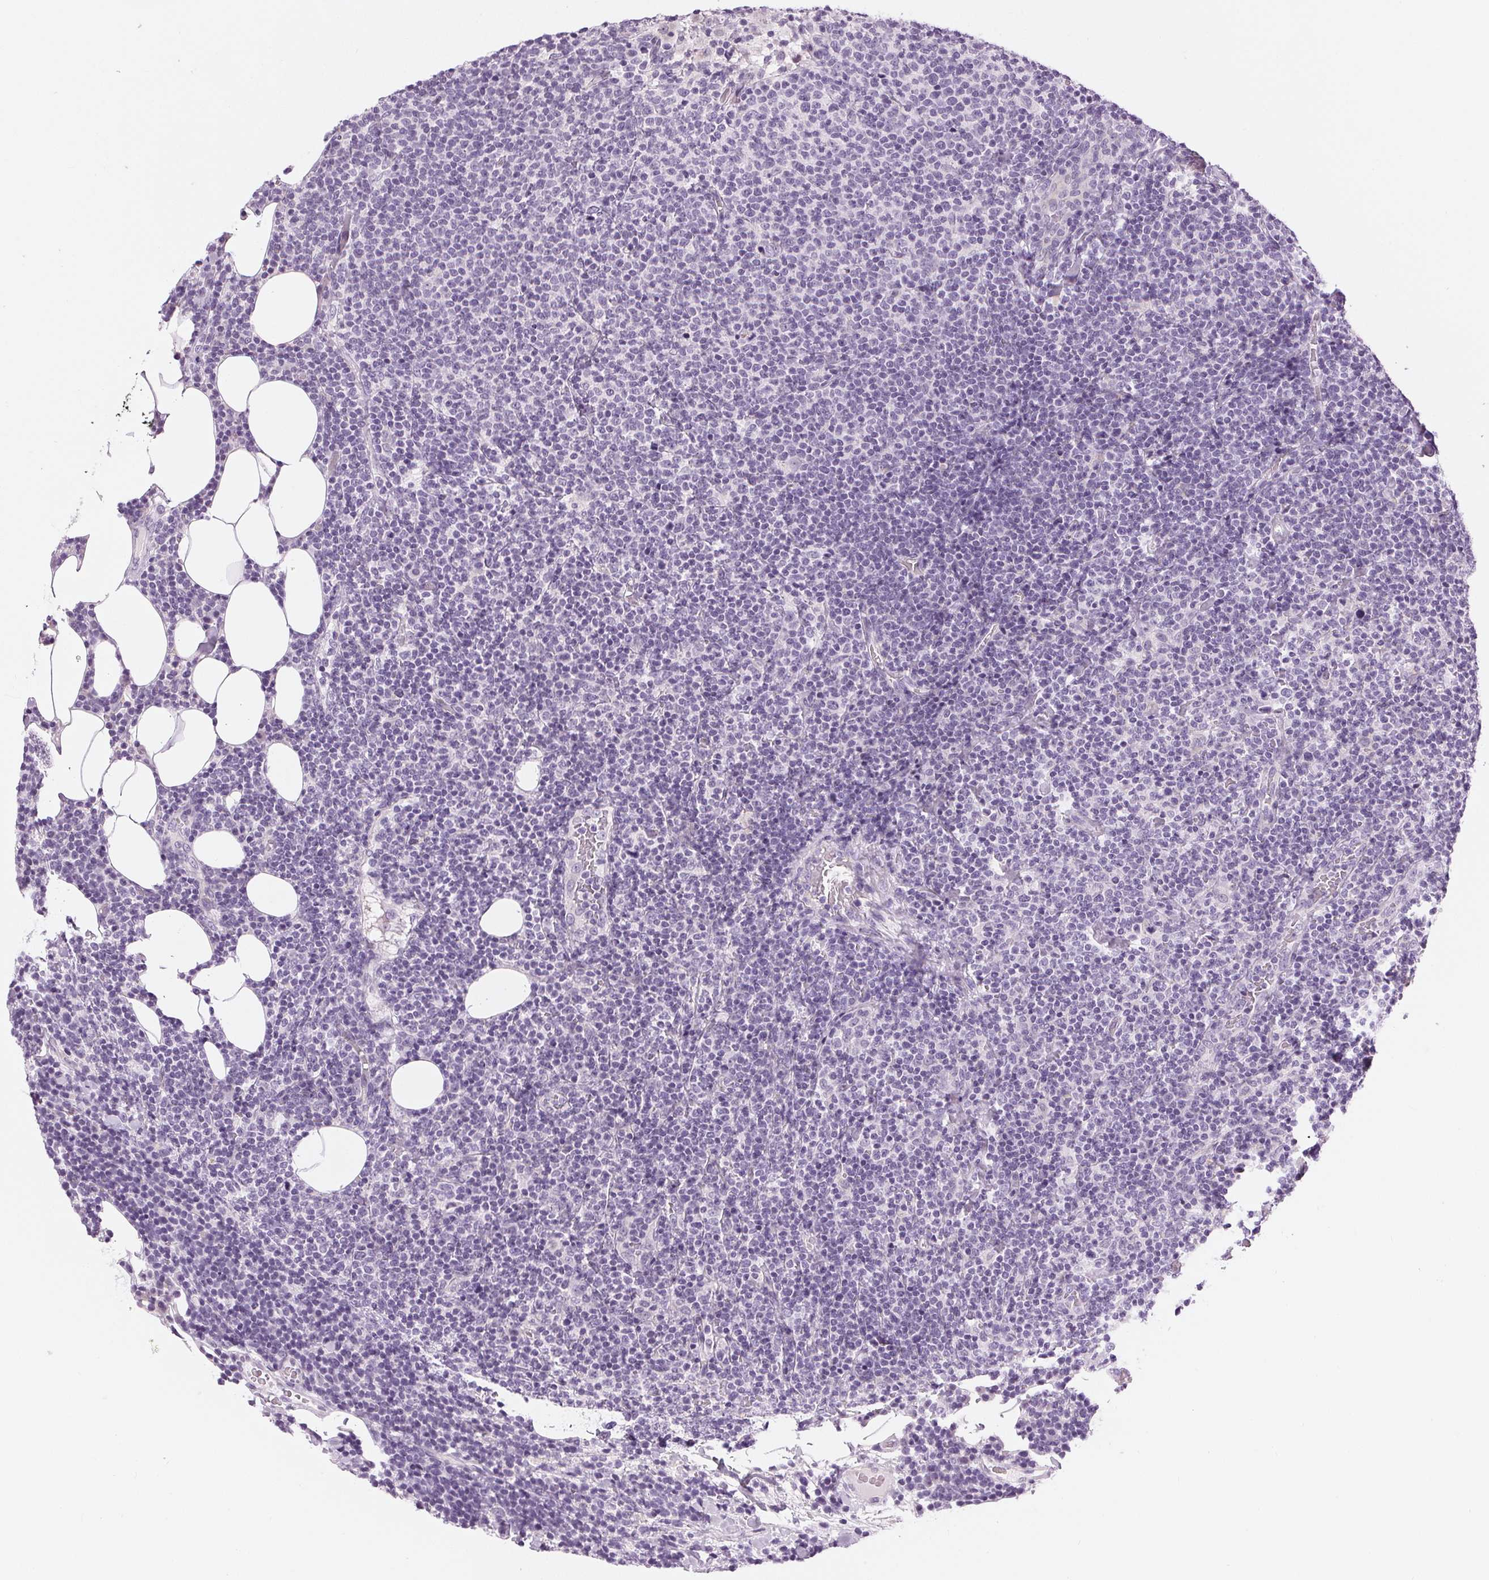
{"staining": {"intensity": "negative", "quantity": "none", "location": "none"}, "tissue": "lymphoma", "cell_type": "Tumor cells", "image_type": "cancer", "snomed": [{"axis": "morphology", "description": "Malignant lymphoma, non-Hodgkin's type, High grade"}, {"axis": "topography", "description": "Lymph node"}], "caption": "The immunohistochemistry (IHC) histopathology image has no significant staining in tumor cells of high-grade malignant lymphoma, non-Hodgkin's type tissue.", "gene": "MISP", "patient": {"sex": "male", "age": 61}}